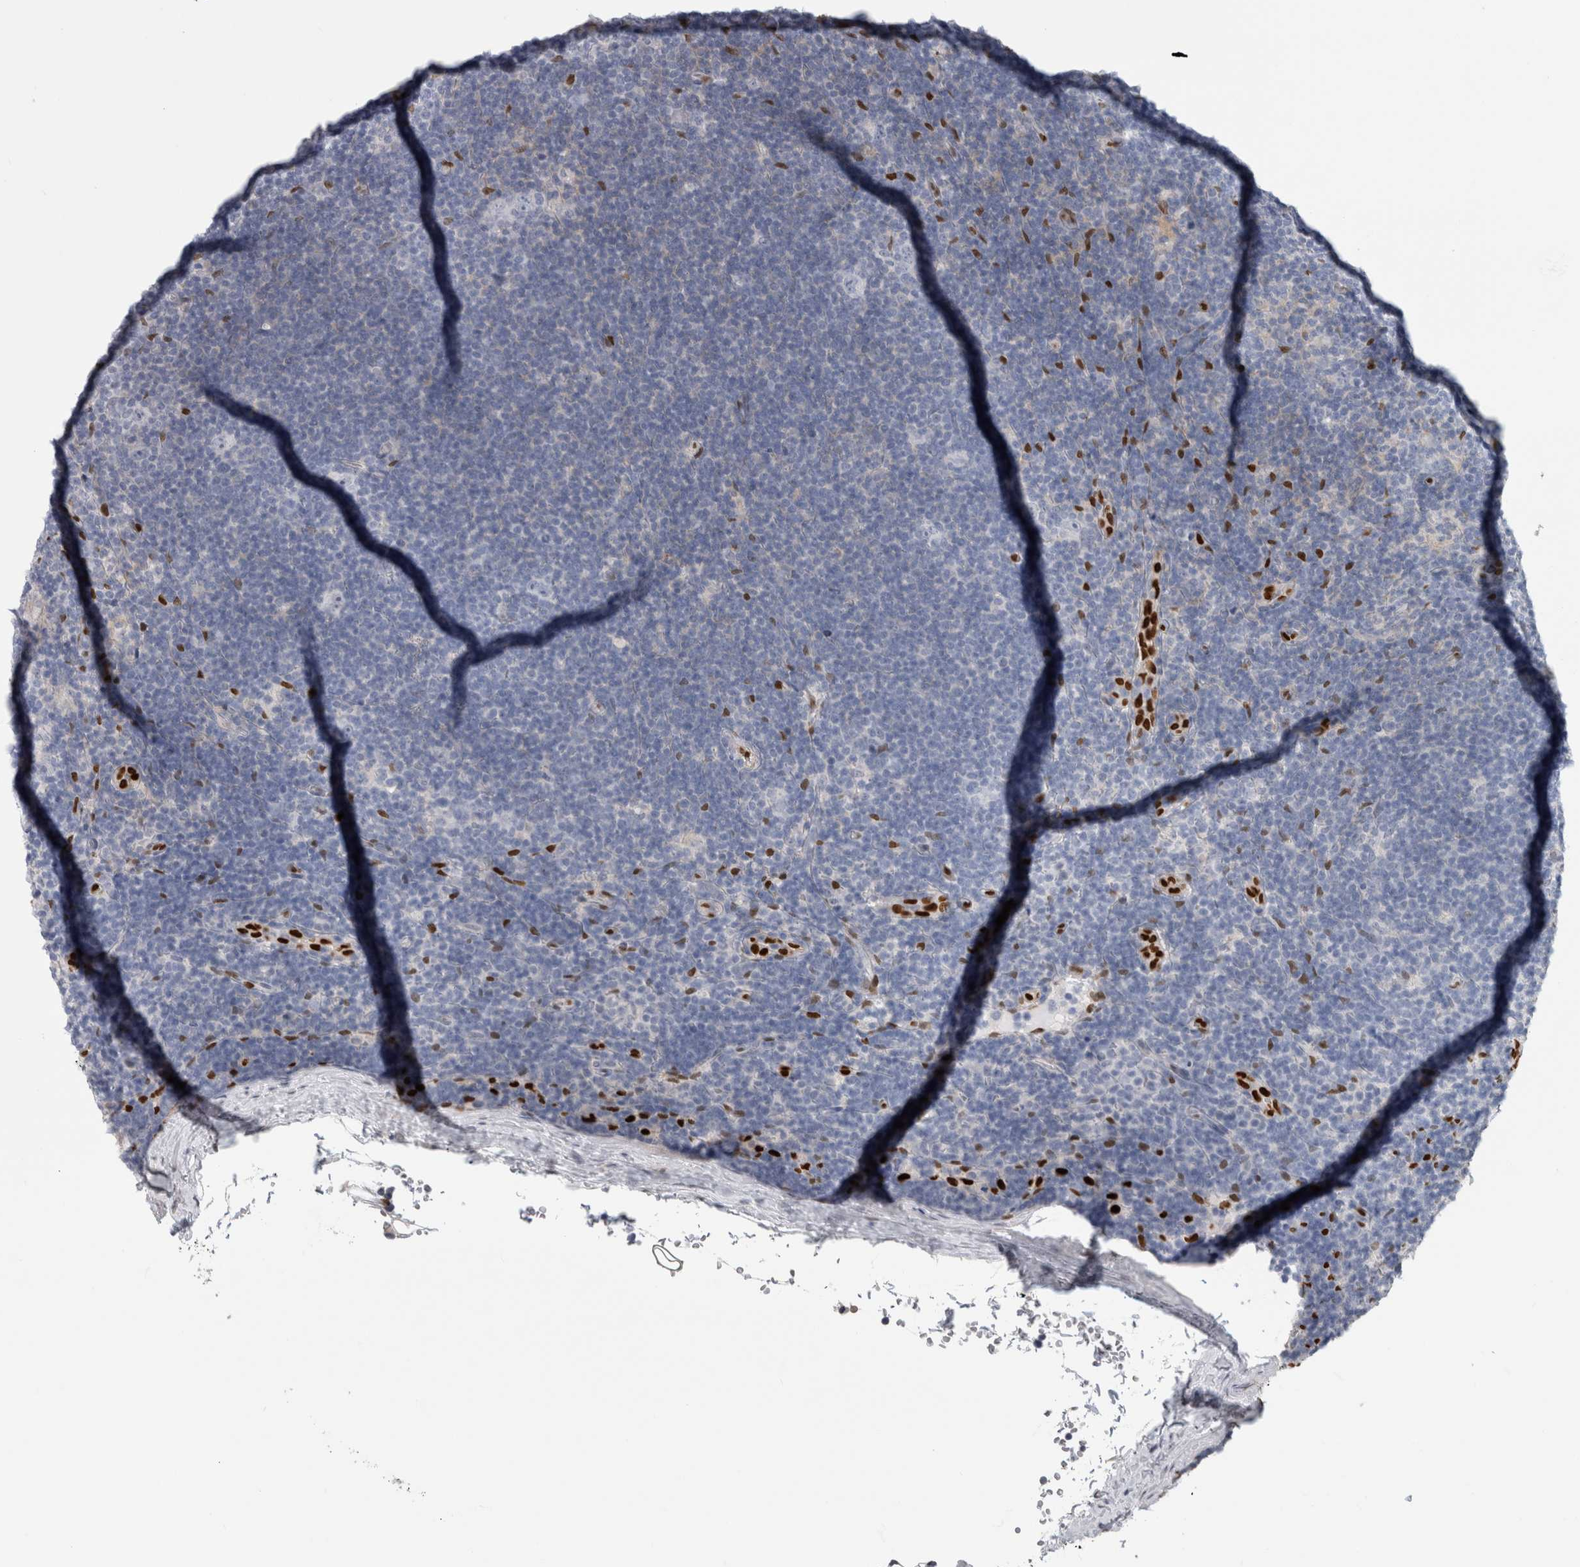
{"staining": {"intensity": "negative", "quantity": "none", "location": "none"}, "tissue": "lymphoma", "cell_type": "Tumor cells", "image_type": "cancer", "snomed": [{"axis": "morphology", "description": "Hodgkin's disease, NOS"}, {"axis": "topography", "description": "Lymph node"}], "caption": "Hodgkin's disease was stained to show a protein in brown. There is no significant positivity in tumor cells. Brightfield microscopy of immunohistochemistry stained with DAB (brown) and hematoxylin (blue), captured at high magnification.", "gene": "IL33", "patient": {"sex": "female", "age": 57}}